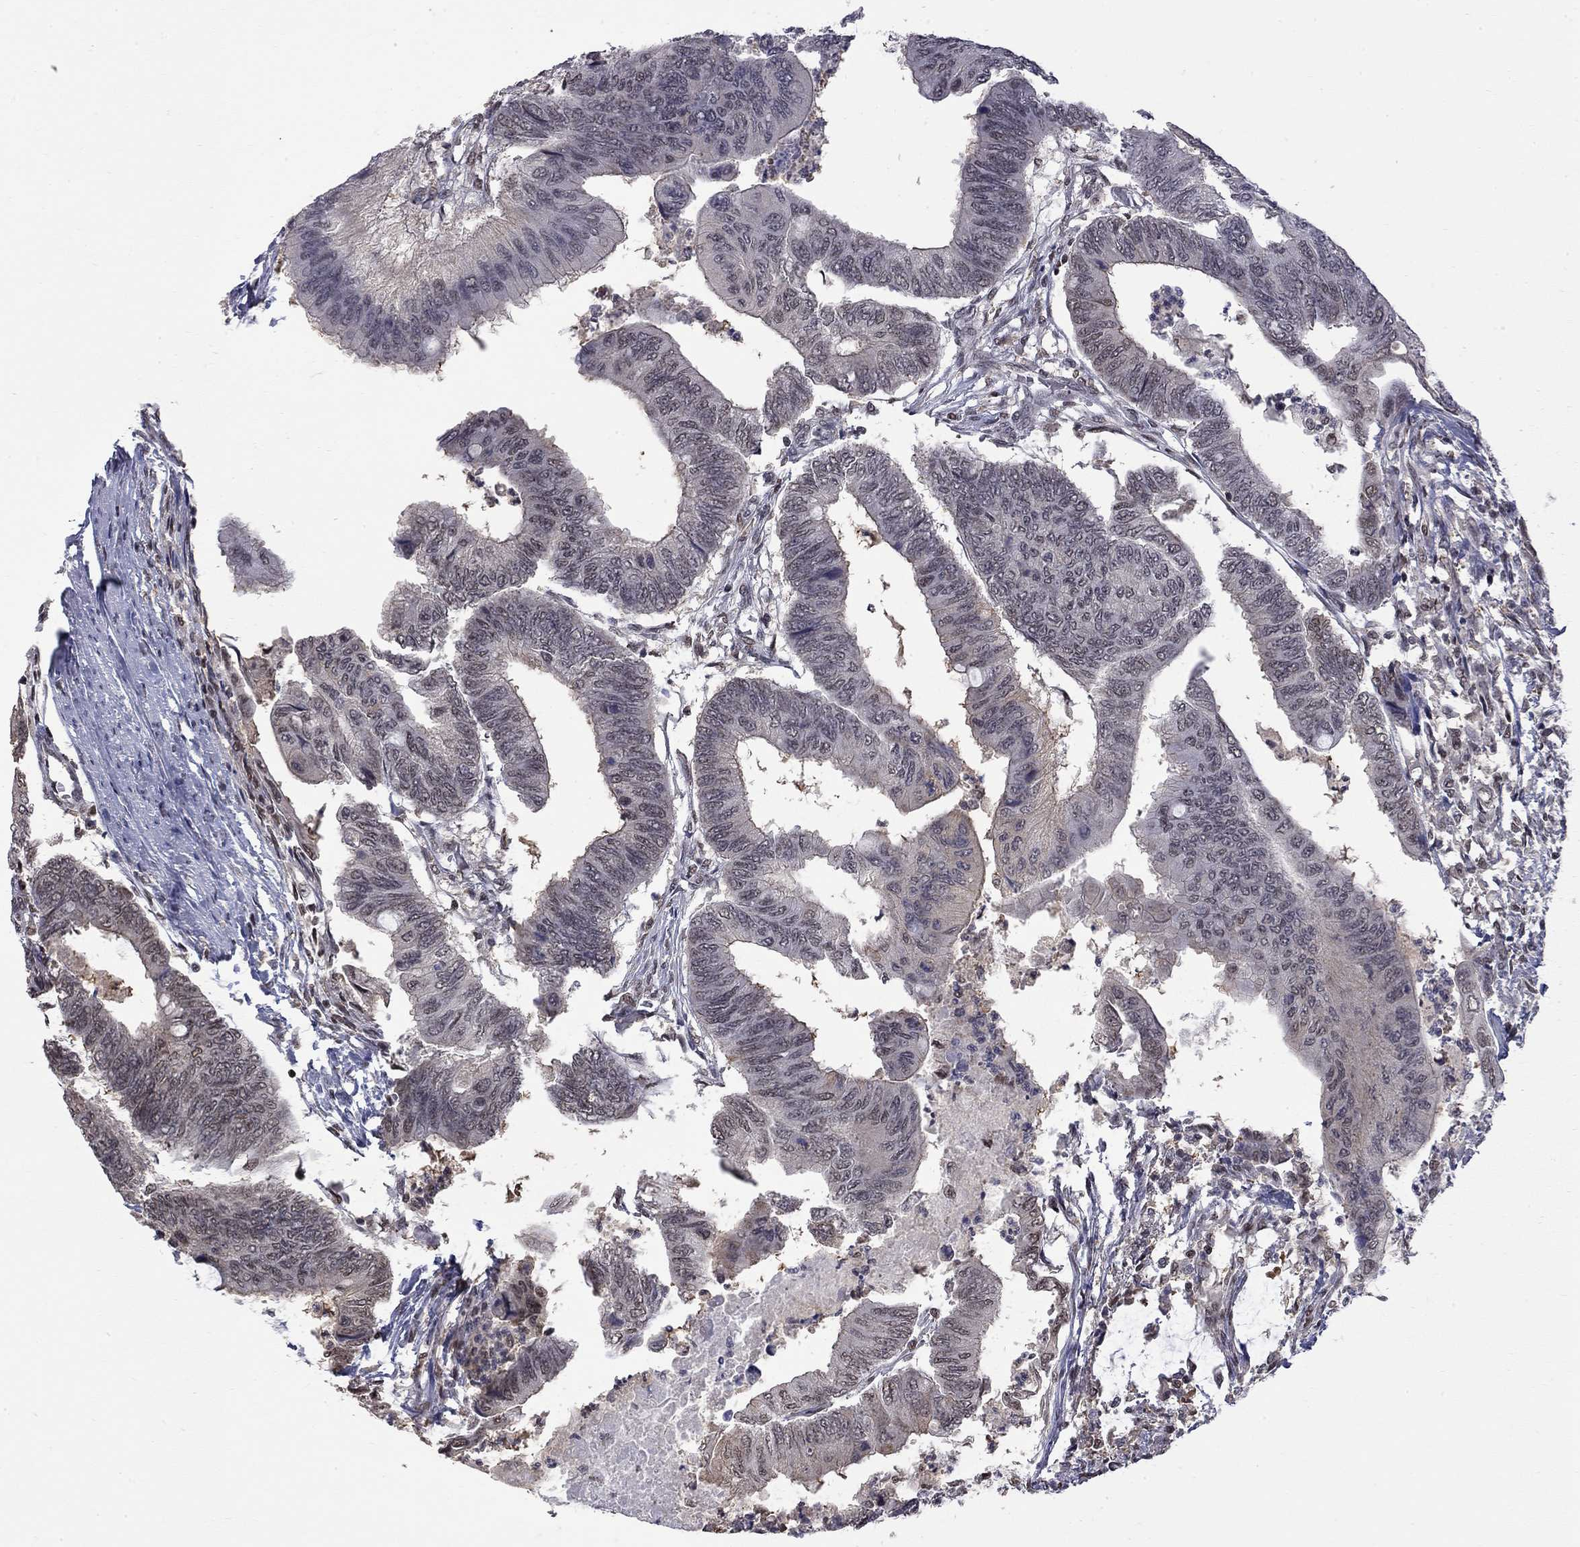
{"staining": {"intensity": "negative", "quantity": "none", "location": "none"}, "tissue": "colorectal cancer", "cell_type": "Tumor cells", "image_type": "cancer", "snomed": [{"axis": "morphology", "description": "Normal tissue, NOS"}, {"axis": "morphology", "description": "Adenocarcinoma, NOS"}, {"axis": "topography", "description": "Rectum"}, {"axis": "topography", "description": "Peripheral nerve tissue"}], "caption": "This is a photomicrograph of IHC staining of colorectal cancer, which shows no staining in tumor cells.", "gene": "RFWD3", "patient": {"sex": "male", "age": 92}}